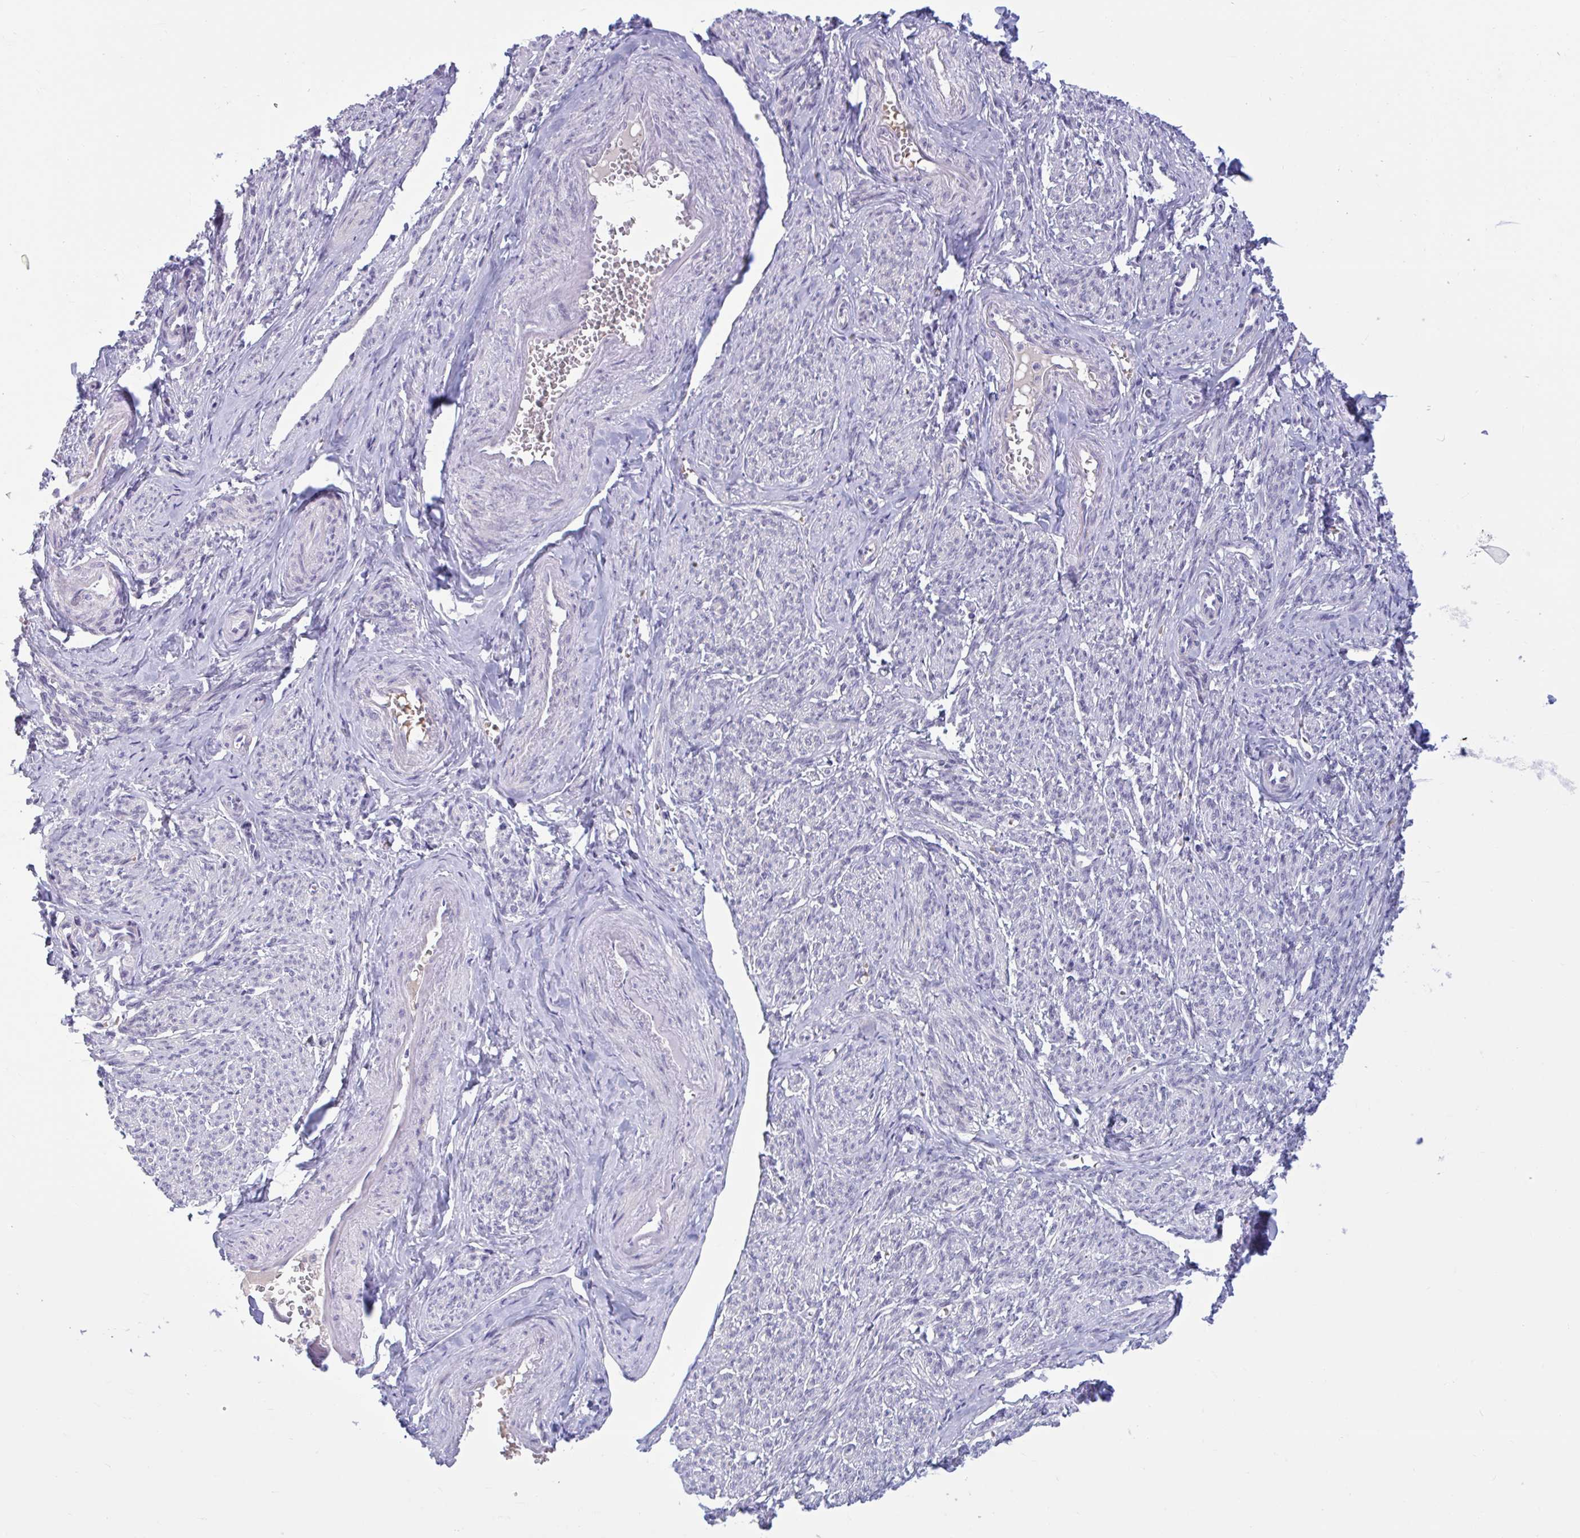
{"staining": {"intensity": "negative", "quantity": "none", "location": "none"}, "tissue": "smooth muscle", "cell_type": "Smooth muscle cells", "image_type": "normal", "snomed": [{"axis": "morphology", "description": "Normal tissue, NOS"}, {"axis": "topography", "description": "Smooth muscle"}], "caption": "Immunohistochemistry (IHC) of normal smooth muscle exhibits no positivity in smooth muscle cells. (Brightfield microscopy of DAB (3,3'-diaminobenzidine) immunohistochemistry at high magnification).", "gene": "CNGB3", "patient": {"sex": "female", "age": 65}}